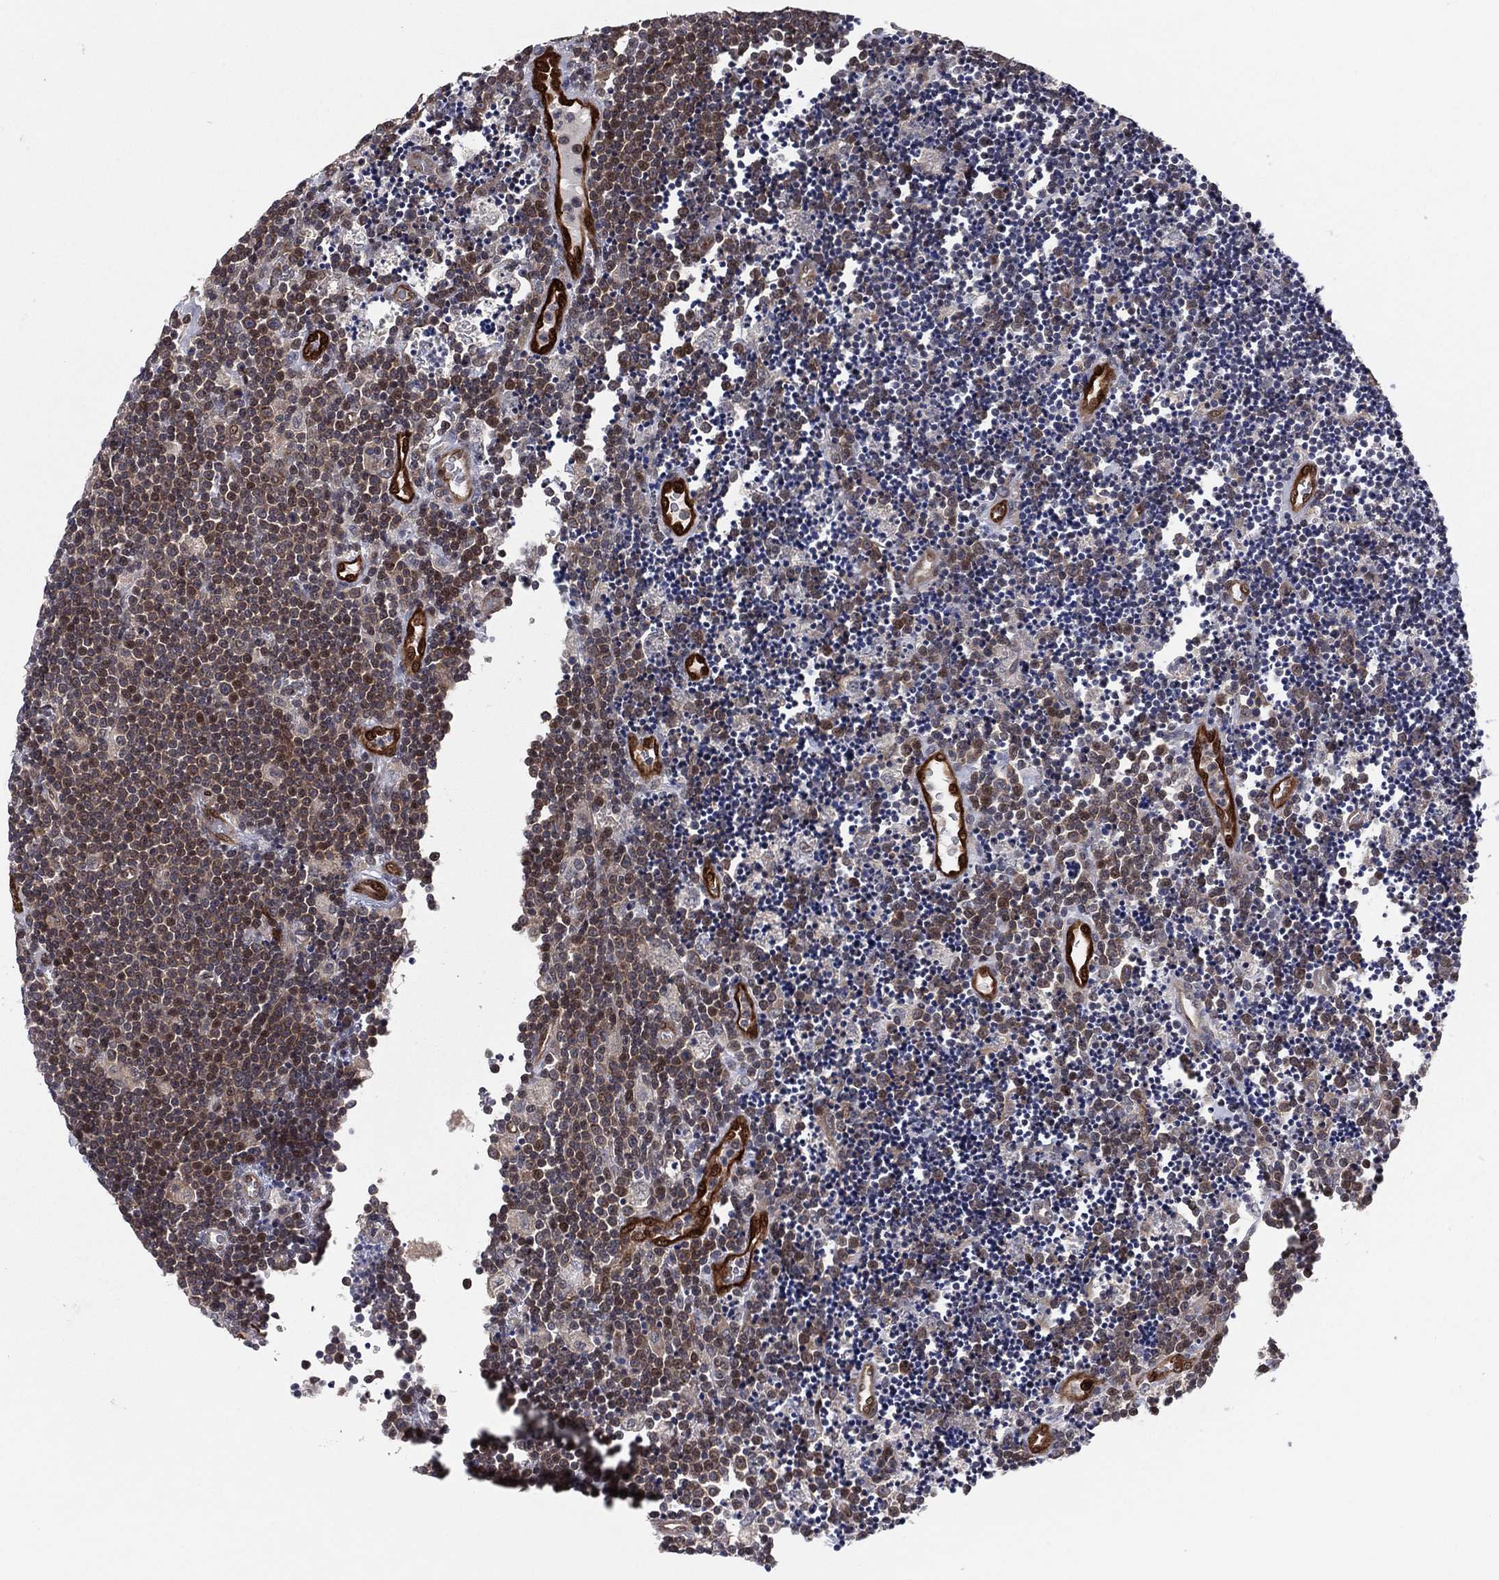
{"staining": {"intensity": "moderate", "quantity": "25%-75%", "location": "nuclear"}, "tissue": "lymphoma", "cell_type": "Tumor cells", "image_type": "cancer", "snomed": [{"axis": "morphology", "description": "Malignant lymphoma, non-Hodgkin's type, Low grade"}, {"axis": "topography", "description": "Brain"}], "caption": "High-power microscopy captured an IHC photomicrograph of malignant lymphoma, non-Hodgkin's type (low-grade), revealing moderate nuclear expression in approximately 25%-75% of tumor cells.", "gene": "SNCG", "patient": {"sex": "female", "age": 66}}